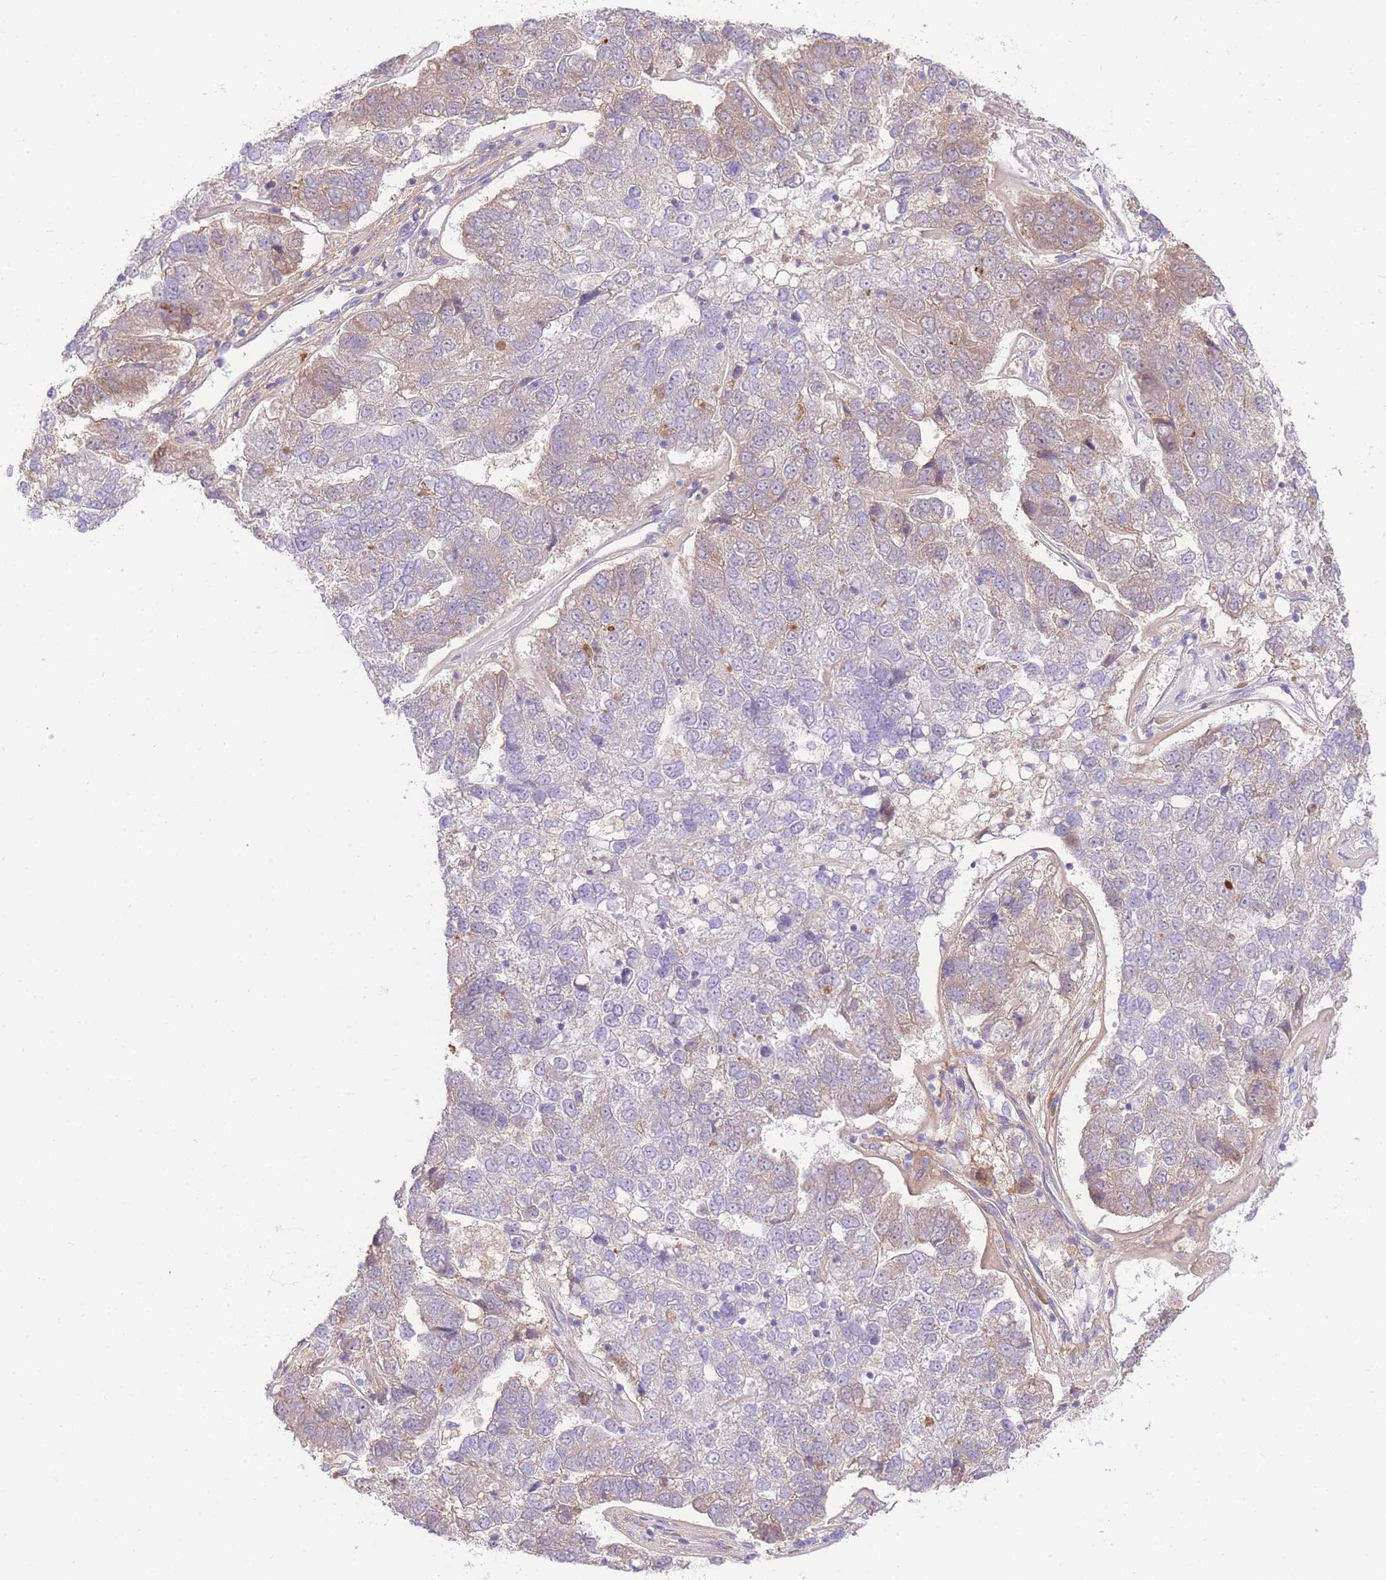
{"staining": {"intensity": "weak", "quantity": "25%-75%", "location": "cytoplasmic/membranous"}, "tissue": "pancreatic cancer", "cell_type": "Tumor cells", "image_type": "cancer", "snomed": [{"axis": "morphology", "description": "Adenocarcinoma, NOS"}, {"axis": "topography", "description": "Pancreas"}], "caption": "A low amount of weak cytoplasmic/membranous staining is present in approximately 25%-75% of tumor cells in pancreatic adenocarcinoma tissue. The protein is shown in brown color, while the nuclei are stained blue.", "gene": "LIPH", "patient": {"sex": "female", "age": 61}}